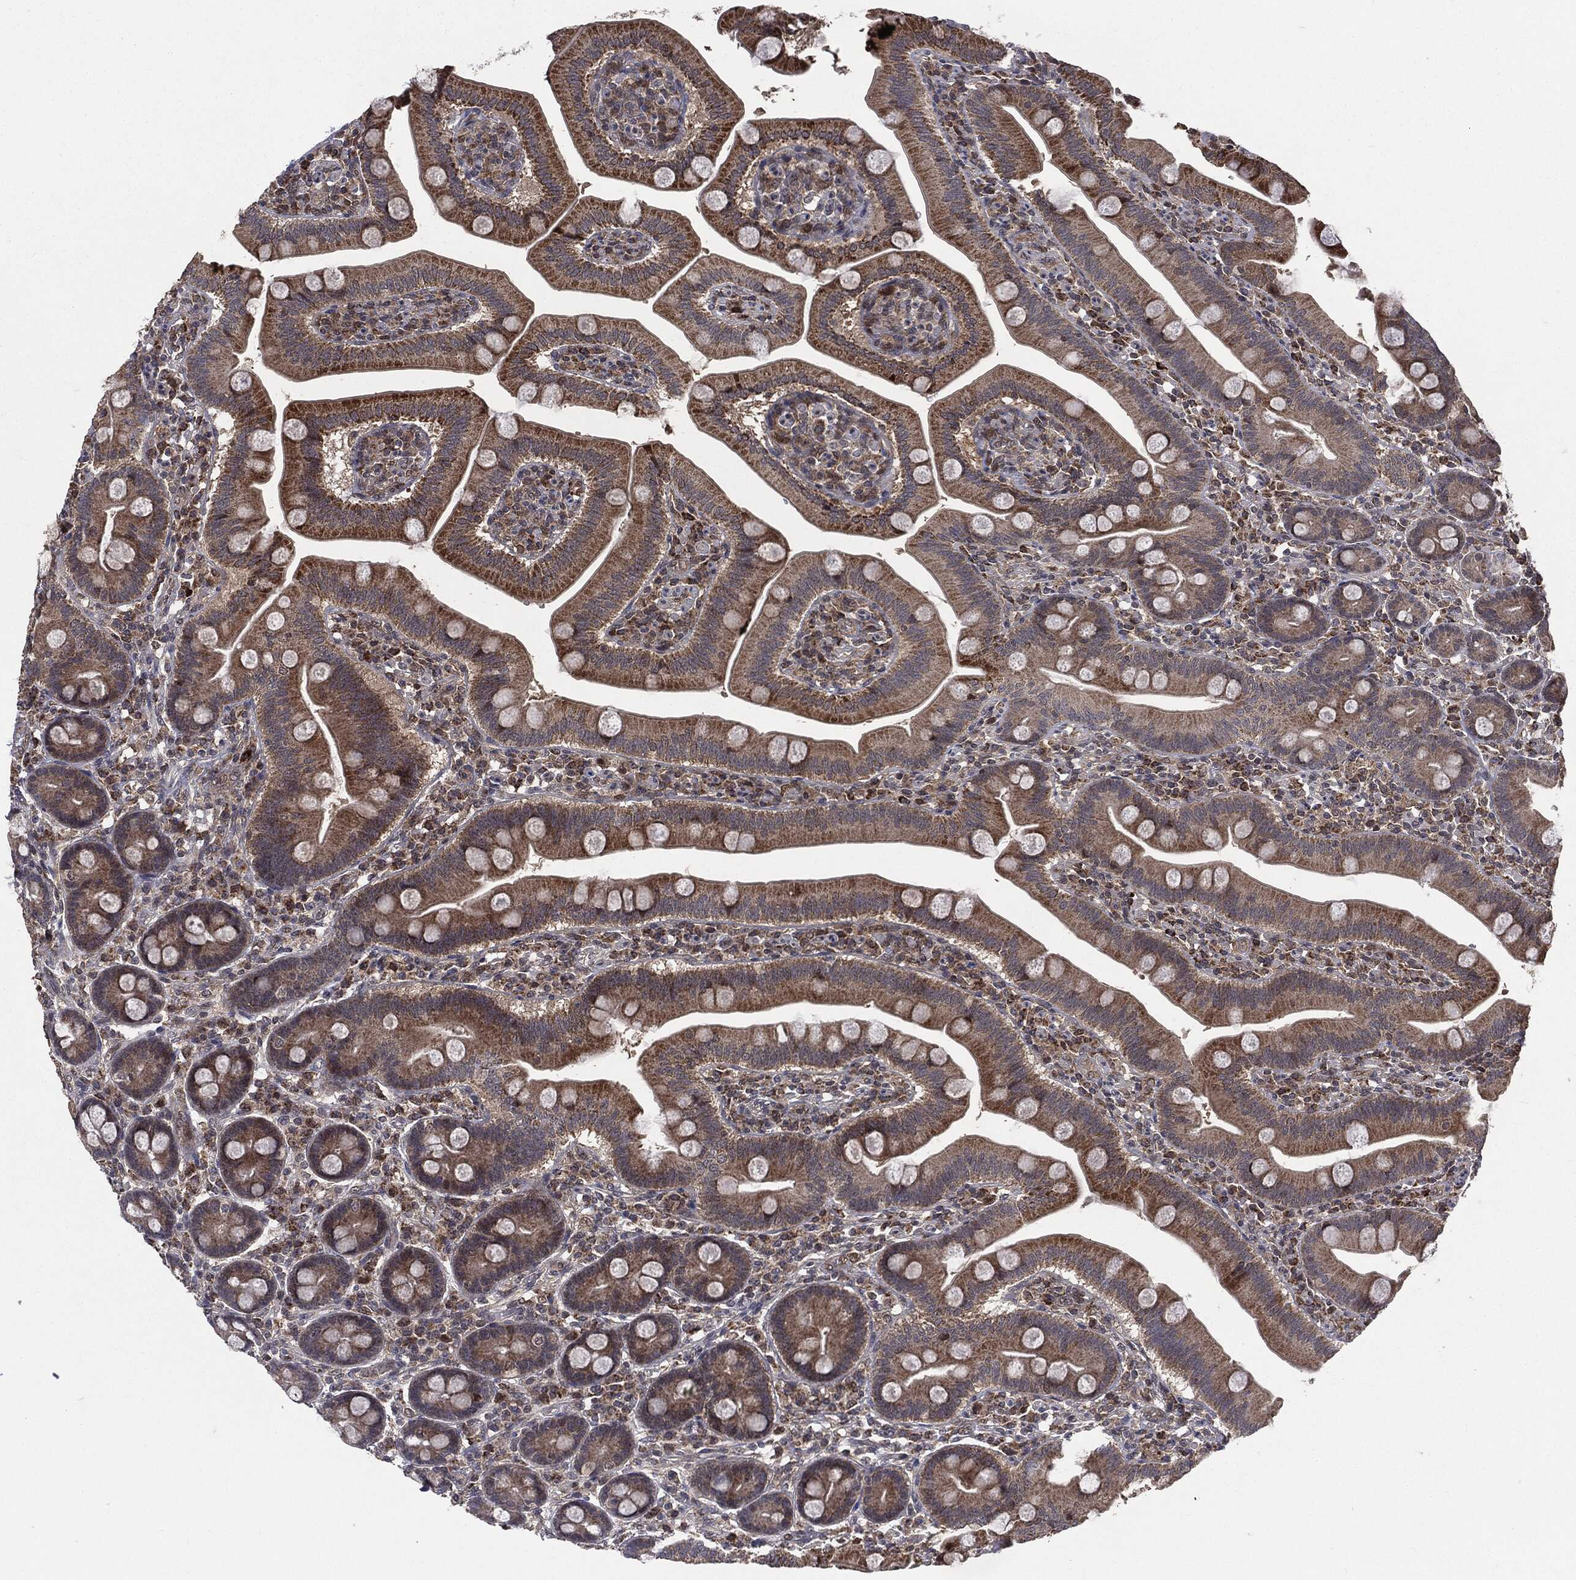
{"staining": {"intensity": "moderate", "quantity": ">75%", "location": "cytoplasmic/membranous"}, "tissue": "duodenum", "cell_type": "Glandular cells", "image_type": "normal", "snomed": [{"axis": "morphology", "description": "Normal tissue, NOS"}, {"axis": "topography", "description": "Duodenum"}], "caption": "This image exhibits benign duodenum stained with immunohistochemistry to label a protein in brown. The cytoplasmic/membranous of glandular cells show moderate positivity for the protein. Nuclei are counter-stained blue.", "gene": "PTPA", "patient": {"sex": "male", "age": 59}}